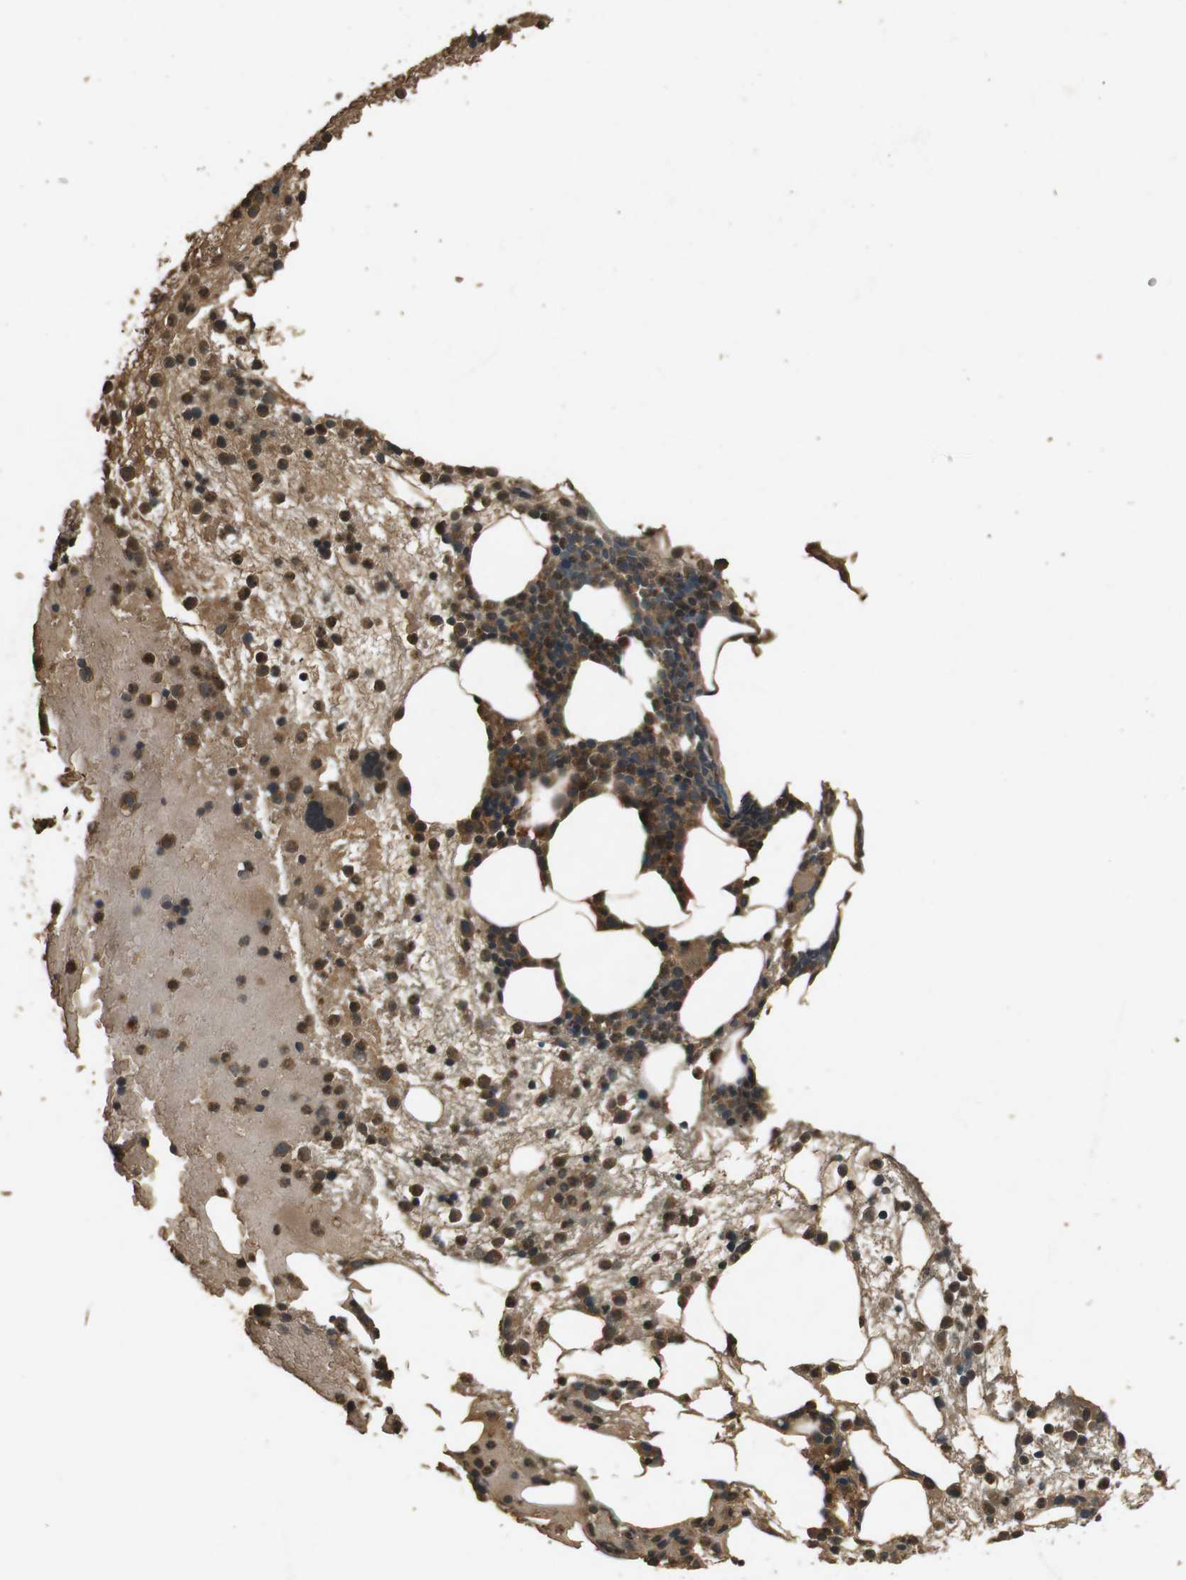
{"staining": {"intensity": "strong", "quantity": ">75%", "location": "cytoplasmic/membranous"}, "tissue": "bone marrow", "cell_type": "Hematopoietic cells", "image_type": "normal", "snomed": [{"axis": "morphology", "description": "Normal tissue, NOS"}, {"axis": "morphology", "description": "Inflammation, NOS"}, {"axis": "topography", "description": "Bone marrow"}], "caption": "Strong cytoplasmic/membranous positivity for a protein is present in about >75% of hematopoietic cells of unremarkable bone marrow using immunohistochemistry.", "gene": "TAP1", "patient": {"sex": "female", "age": 79}}